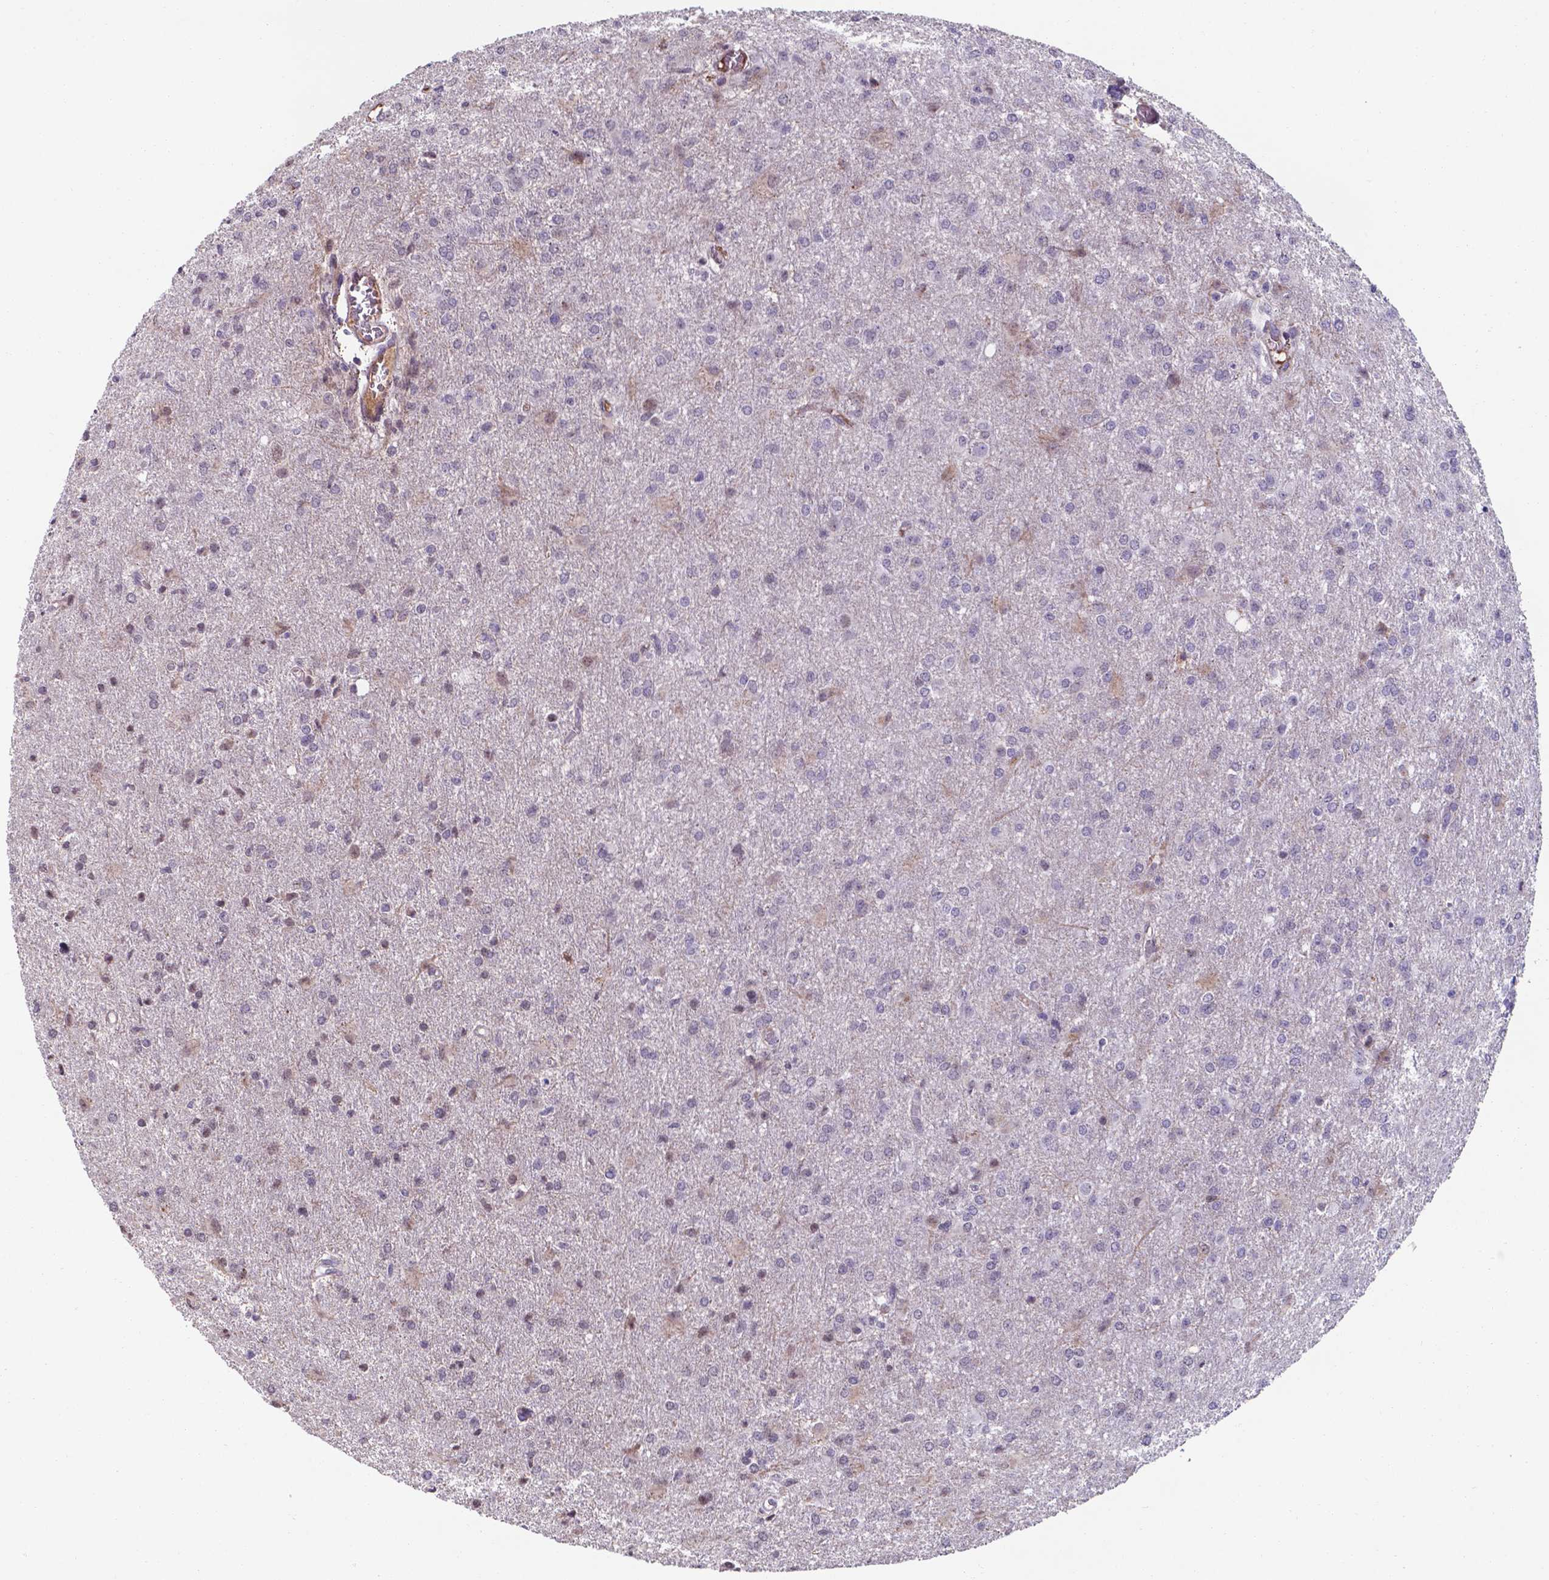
{"staining": {"intensity": "weak", "quantity": "<25%", "location": "cytoplasmic/membranous"}, "tissue": "glioma", "cell_type": "Tumor cells", "image_type": "cancer", "snomed": [{"axis": "morphology", "description": "Glioma, malignant, High grade"}, {"axis": "topography", "description": "Brain"}], "caption": "Immunohistochemistry (IHC) photomicrograph of human malignant glioma (high-grade) stained for a protein (brown), which exhibits no positivity in tumor cells. (Stains: DAB (3,3'-diaminobenzidine) IHC with hematoxylin counter stain, Microscopy: brightfield microscopy at high magnification).", "gene": "SERPINA1", "patient": {"sex": "male", "age": 68}}